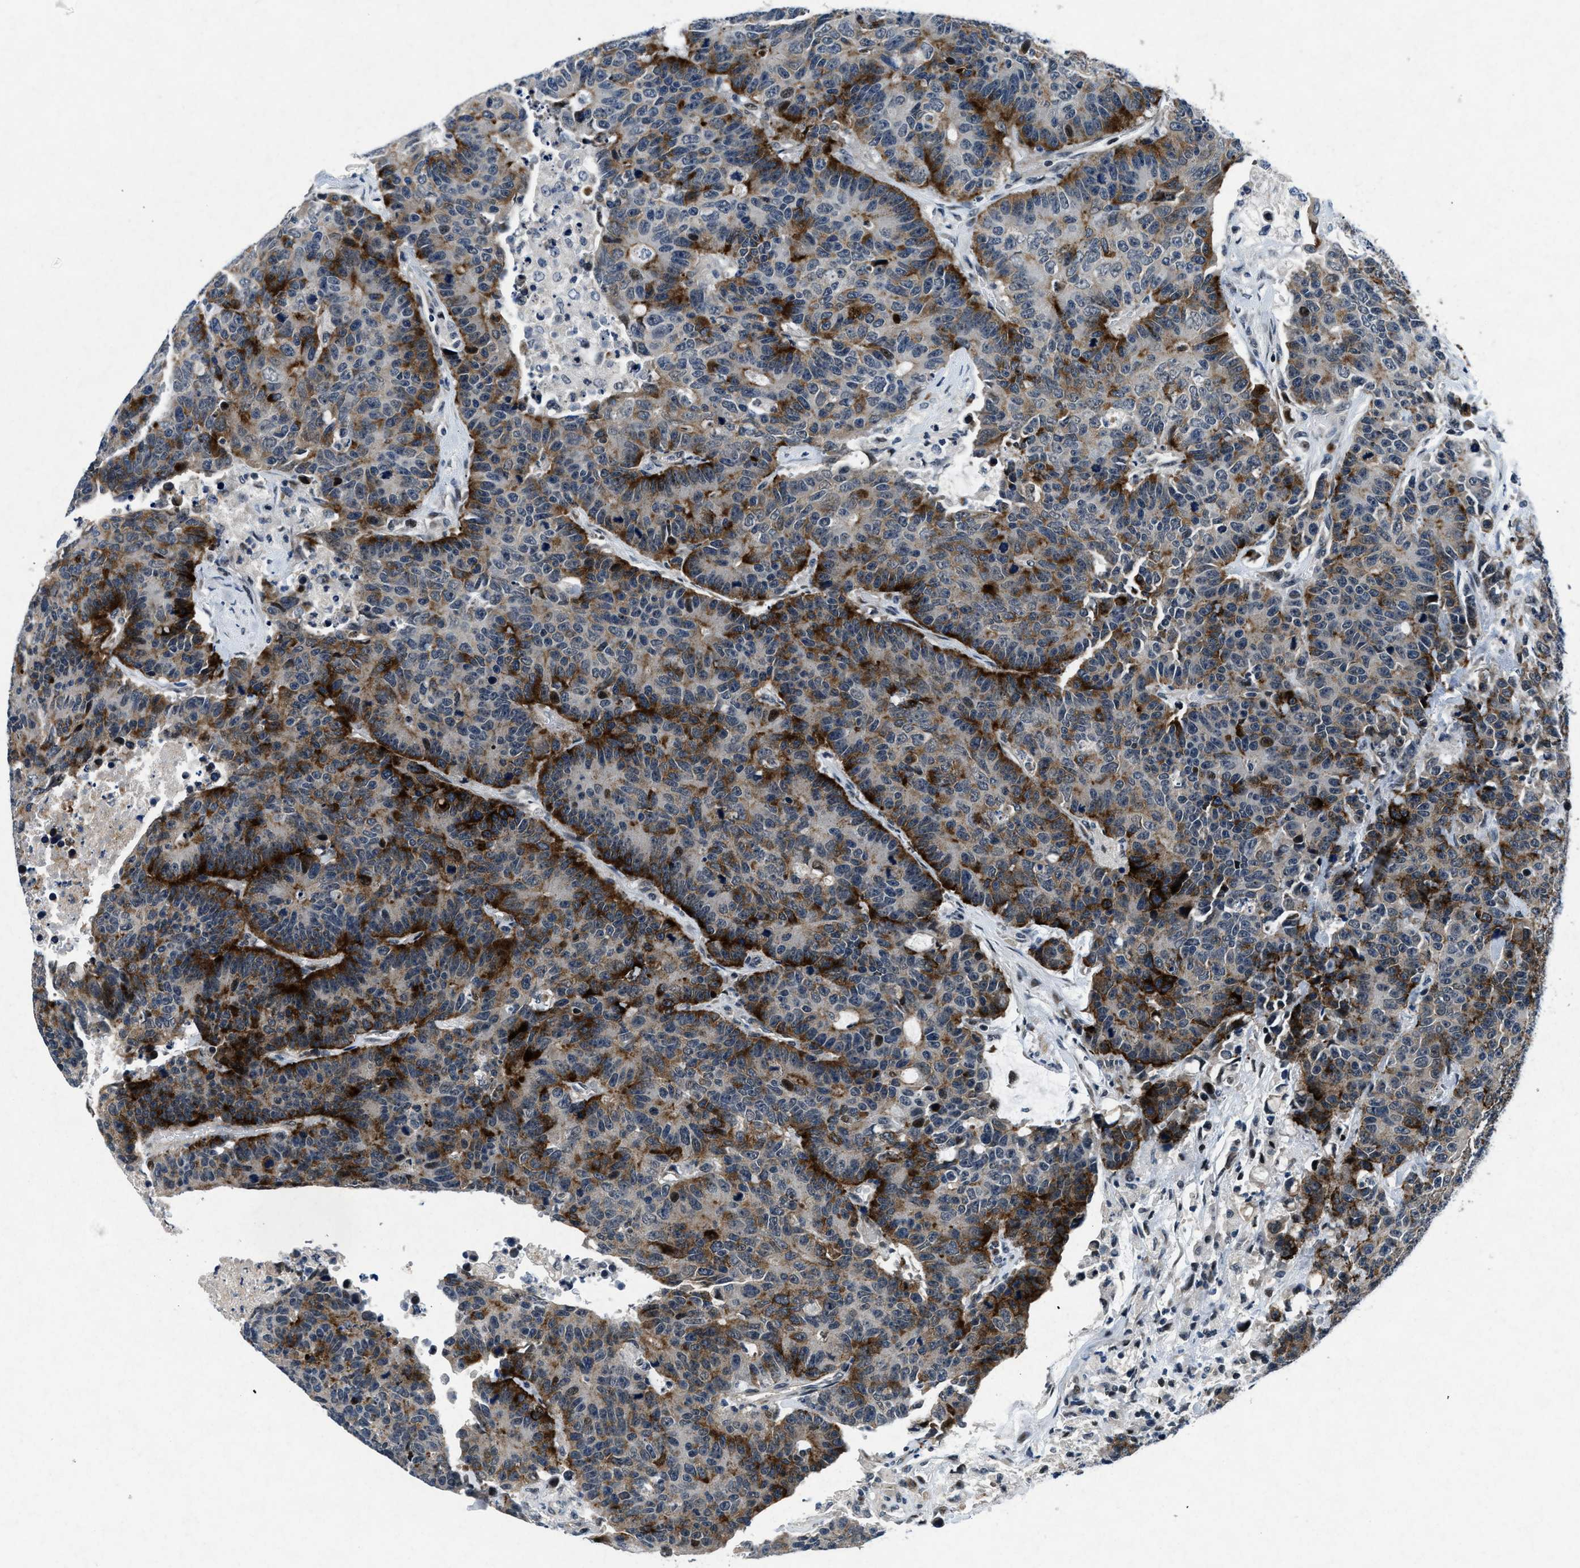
{"staining": {"intensity": "strong", "quantity": "25%-75%", "location": "cytoplasmic/membranous"}, "tissue": "colorectal cancer", "cell_type": "Tumor cells", "image_type": "cancer", "snomed": [{"axis": "morphology", "description": "Adenocarcinoma, NOS"}, {"axis": "topography", "description": "Colon"}], "caption": "Colorectal cancer (adenocarcinoma) stained with immunohistochemistry demonstrates strong cytoplasmic/membranous staining in approximately 25%-75% of tumor cells.", "gene": "PHLDA1", "patient": {"sex": "female", "age": 86}}